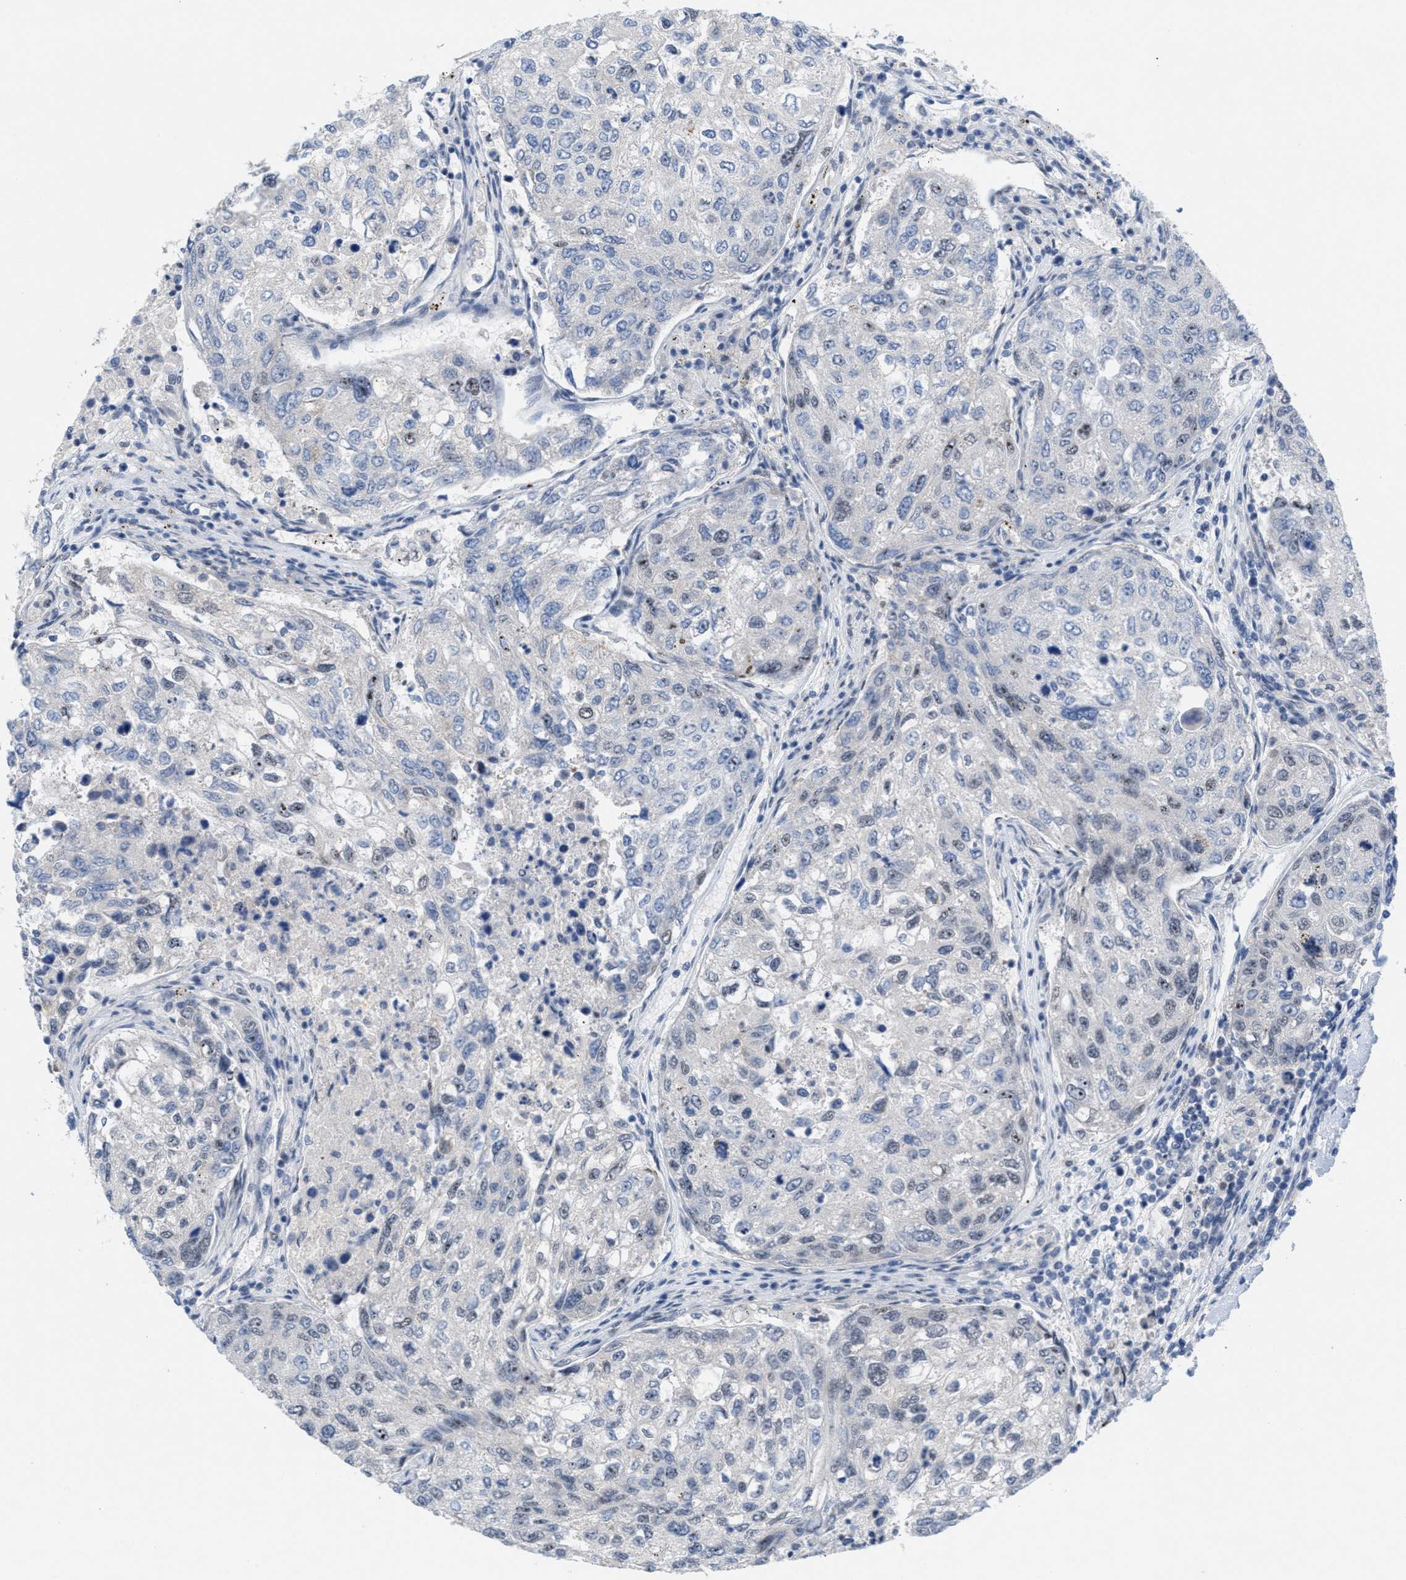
{"staining": {"intensity": "weak", "quantity": "<25%", "location": "nuclear"}, "tissue": "urothelial cancer", "cell_type": "Tumor cells", "image_type": "cancer", "snomed": [{"axis": "morphology", "description": "Urothelial carcinoma, High grade"}, {"axis": "topography", "description": "Lymph node"}, {"axis": "topography", "description": "Urinary bladder"}], "caption": "Tumor cells are negative for brown protein staining in high-grade urothelial carcinoma.", "gene": "WIPI2", "patient": {"sex": "male", "age": 51}}